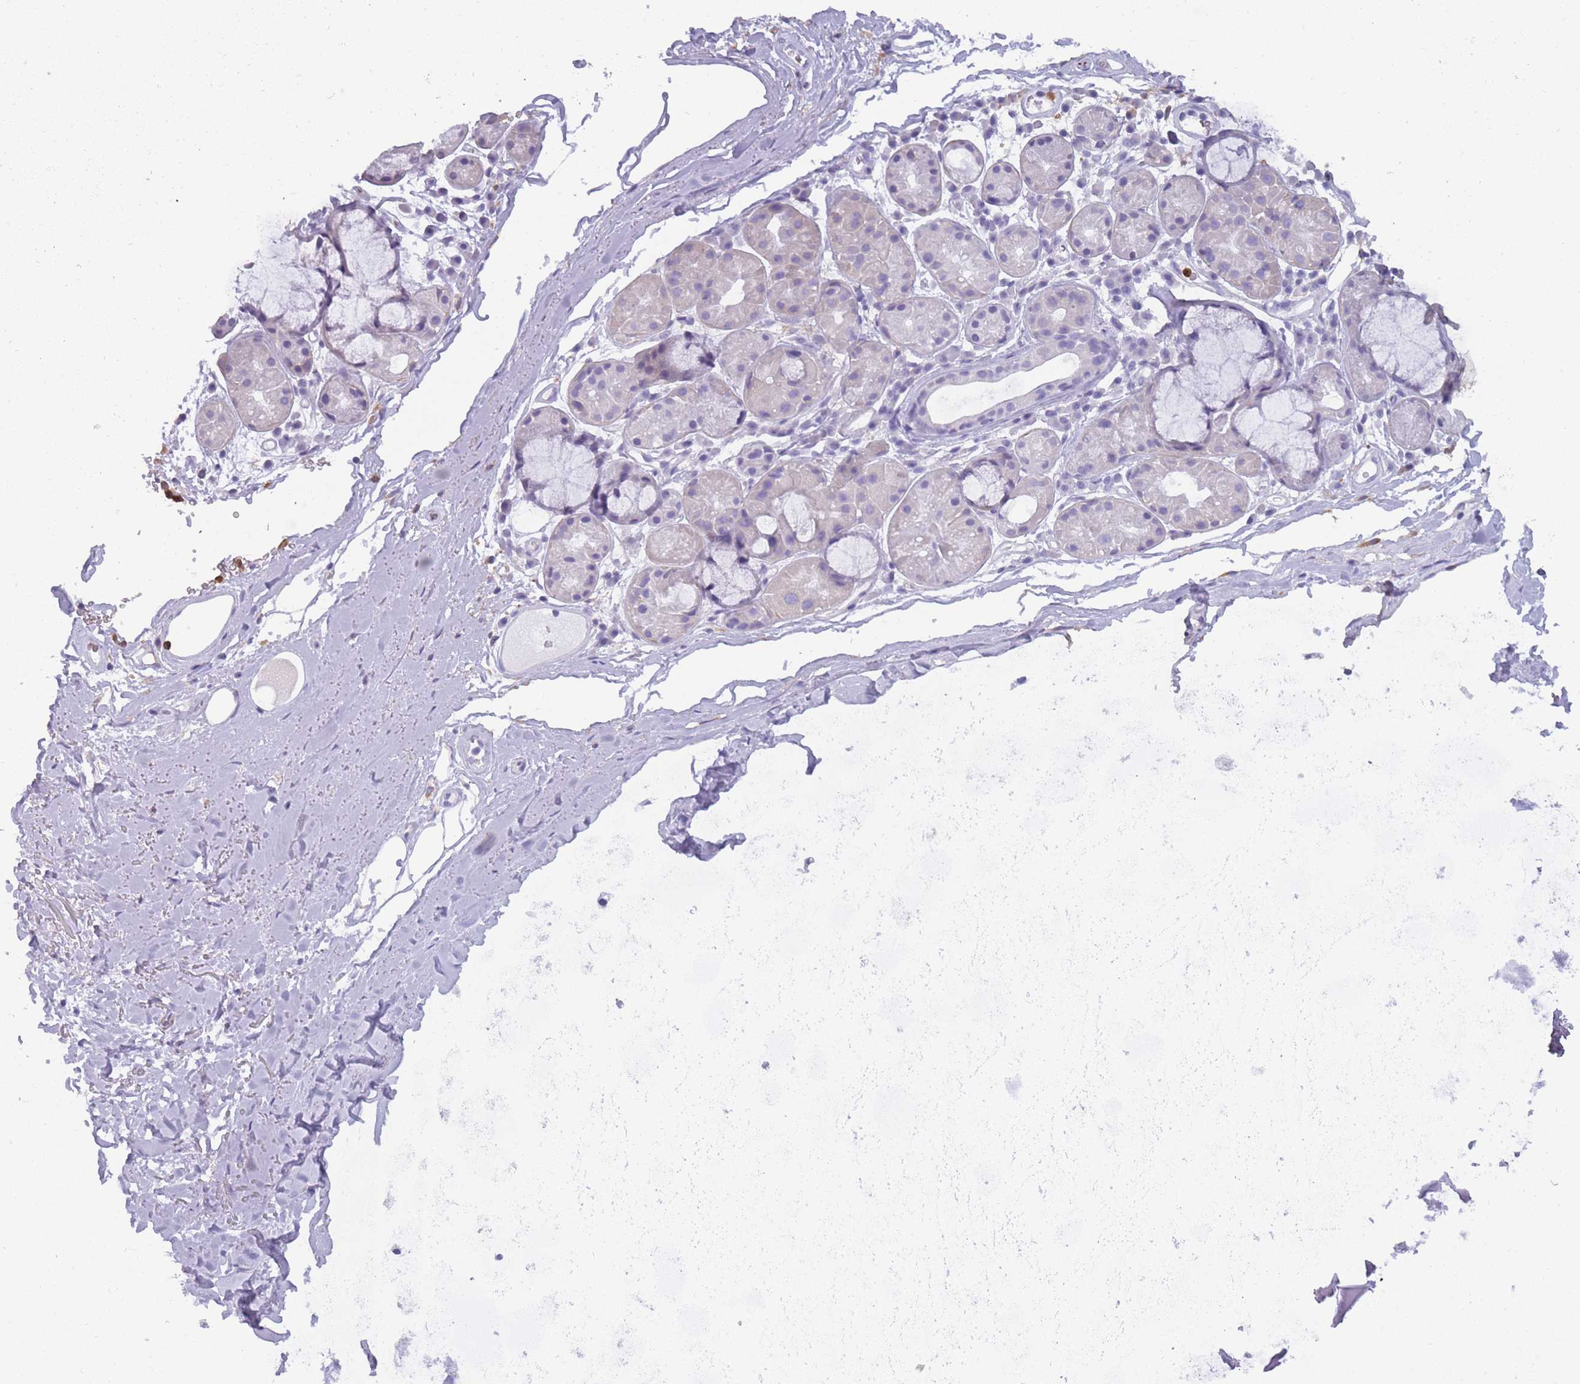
{"staining": {"intensity": "negative", "quantity": "none", "location": "none"}, "tissue": "adipose tissue", "cell_type": "Adipocytes", "image_type": "normal", "snomed": [{"axis": "morphology", "description": "Normal tissue, NOS"}, {"axis": "topography", "description": "Cartilage tissue"}], "caption": "A high-resolution image shows immunohistochemistry (IHC) staining of normal adipose tissue, which displays no significant expression in adipocytes.", "gene": "CR1L", "patient": {"sex": "male", "age": 80}}